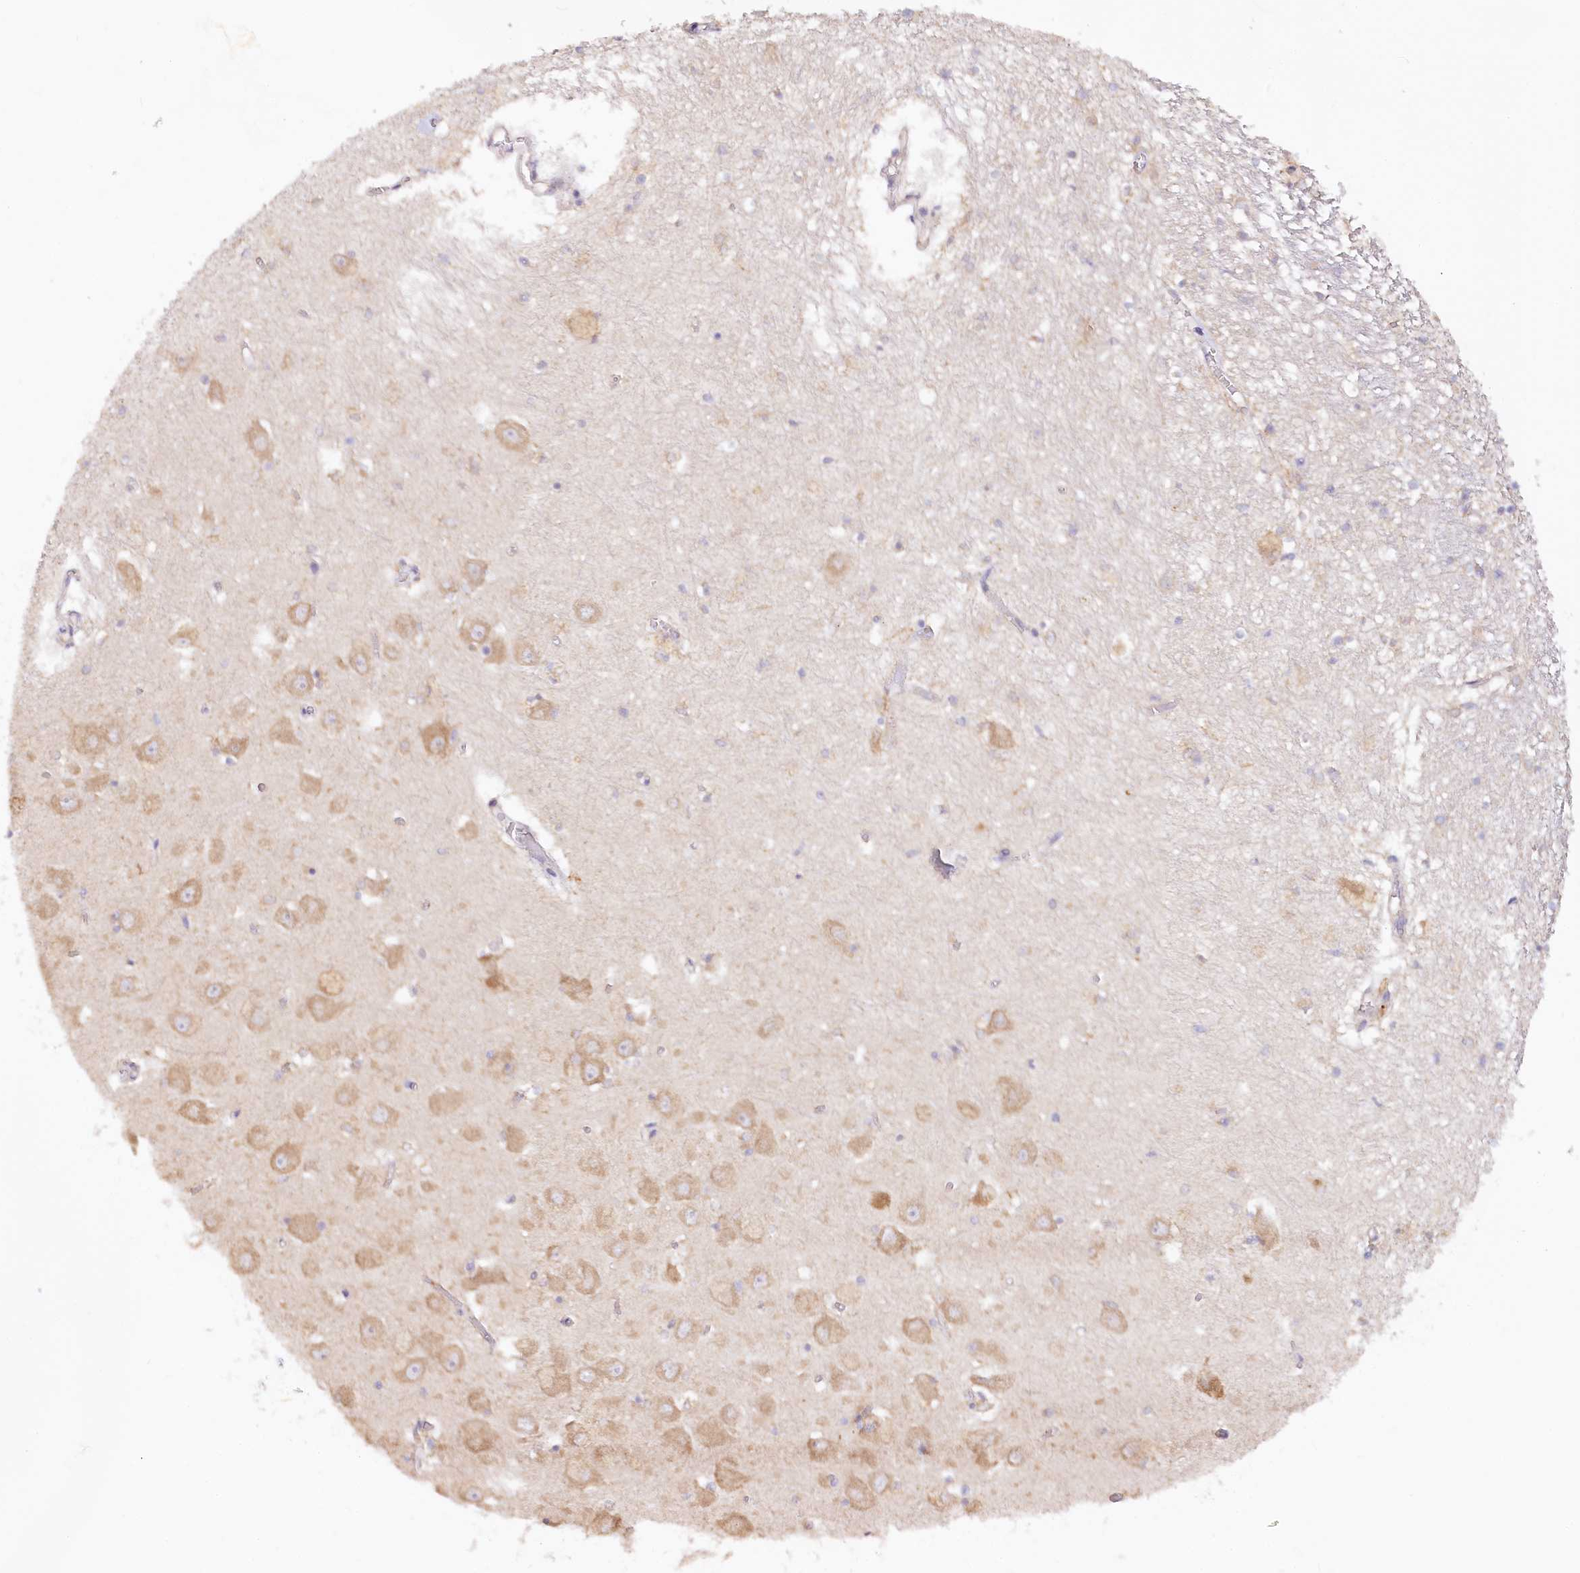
{"staining": {"intensity": "weak", "quantity": "<25%", "location": "cytoplasmic/membranous"}, "tissue": "hippocampus", "cell_type": "Glial cells", "image_type": "normal", "snomed": [{"axis": "morphology", "description": "Normal tissue, NOS"}, {"axis": "topography", "description": "Hippocampus"}], "caption": "Glial cells show no significant expression in unremarkable hippocampus.", "gene": "PAIP2", "patient": {"sex": "male", "age": 70}}